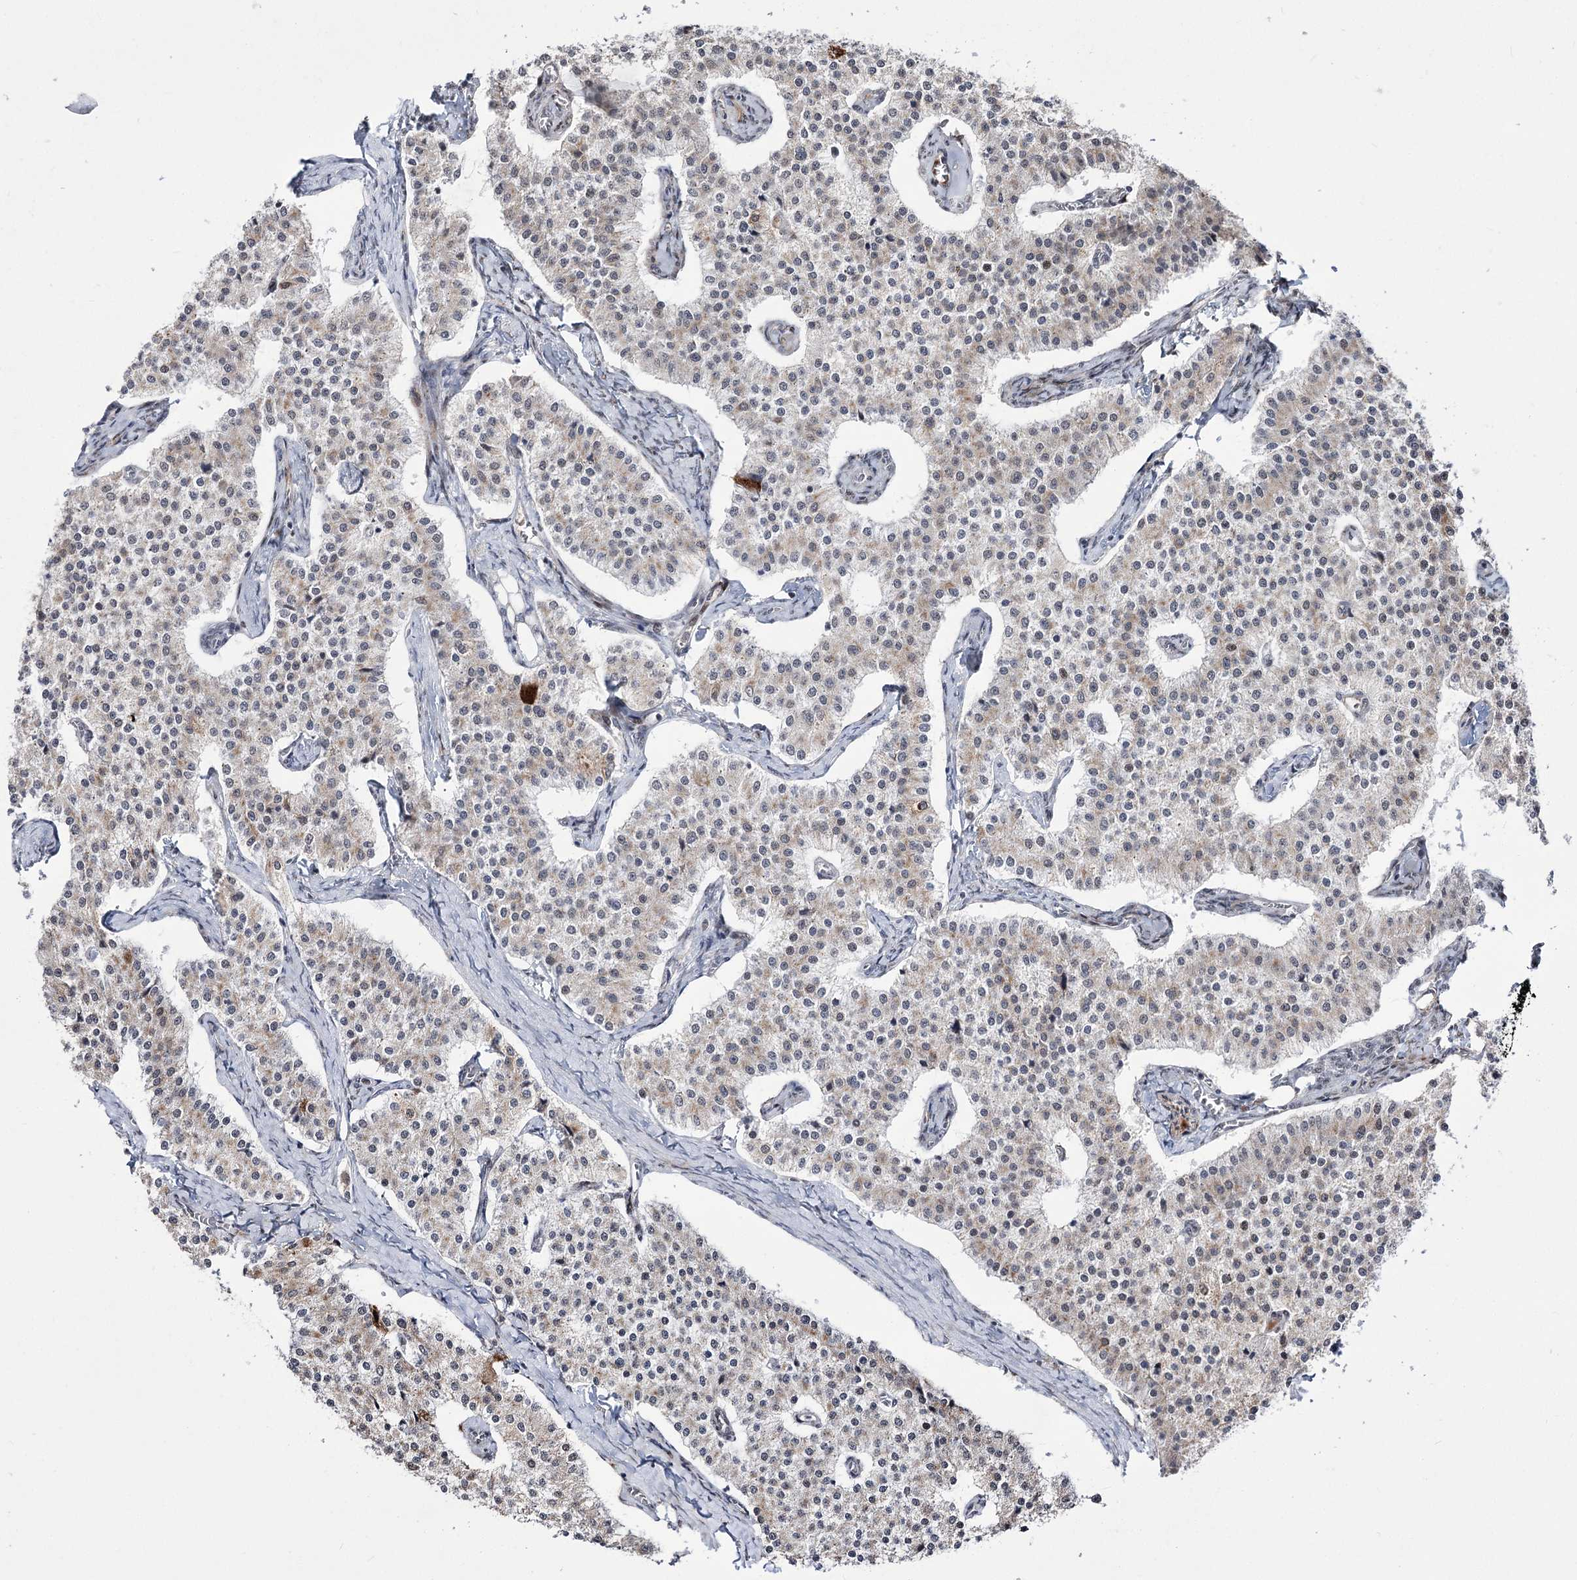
{"staining": {"intensity": "weak", "quantity": "<25%", "location": "cytoplasmic/membranous"}, "tissue": "carcinoid", "cell_type": "Tumor cells", "image_type": "cancer", "snomed": [{"axis": "morphology", "description": "Carcinoid, malignant, NOS"}, {"axis": "topography", "description": "Colon"}], "caption": "Histopathology image shows no protein staining in tumor cells of carcinoid (malignant) tissue. The staining is performed using DAB (3,3'-diaminobenzidine) brown chromogen with nuclei counter-stained in using hematoxylin.", "gene": "STOX1", "patient": {"sex": "female", "age": 52}}